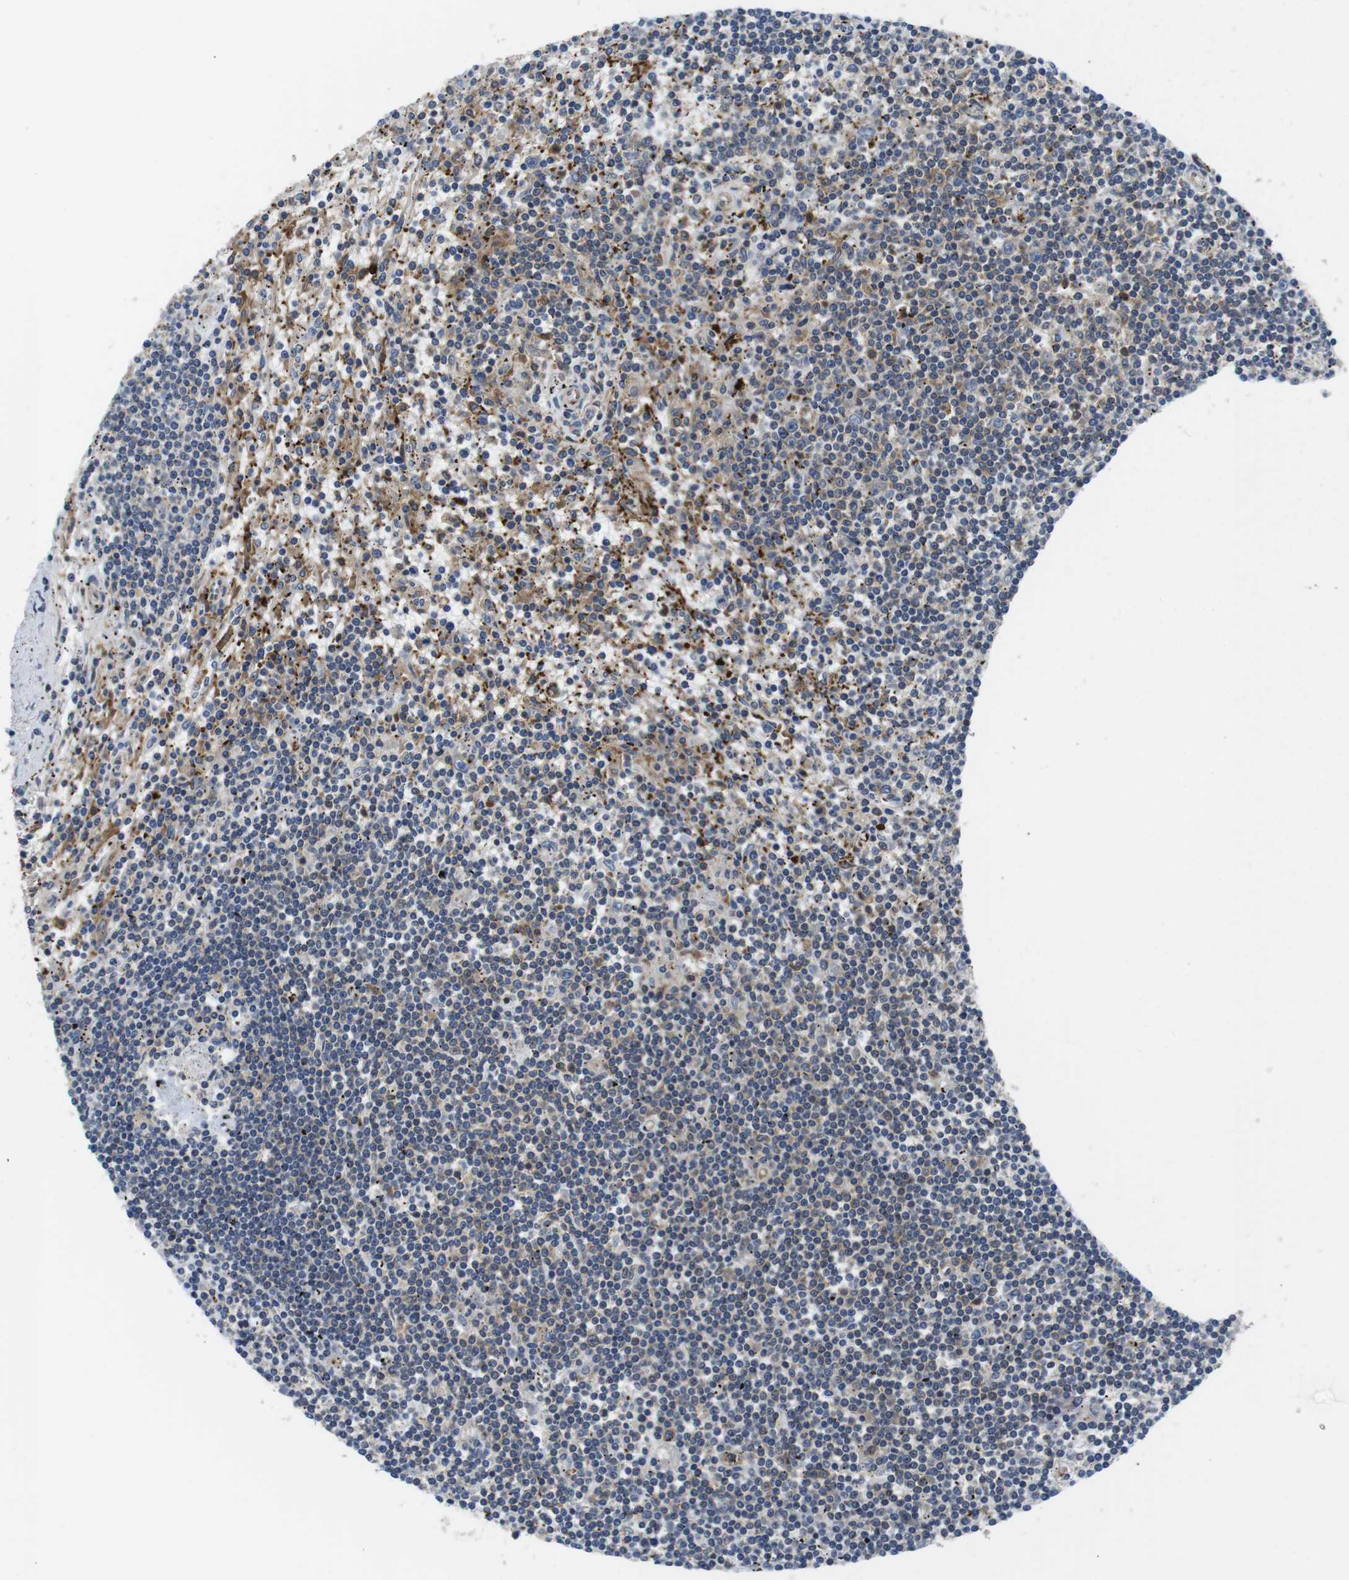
{"staining": {"intensity": "weak", "quantity": "<25%", "location": "cytoplasmic/membranous"}, "tissue": "lymphoma", "cell_type": "Tumor cells", "image_type": "cancer", "snomed": [{"axis": "morphology", "description": "Malignant lymphoma, non-Hodgkin's type, Low grade"}, {"axis": "topography", "description": "Spleen"}], "caption": "There is no significant staining in tumor cells of malignant lymphoma, non-Hodgkin's type (low-grade).", "gene": "HERPUD2", "patient": {"sex": "male", "age": 76}}